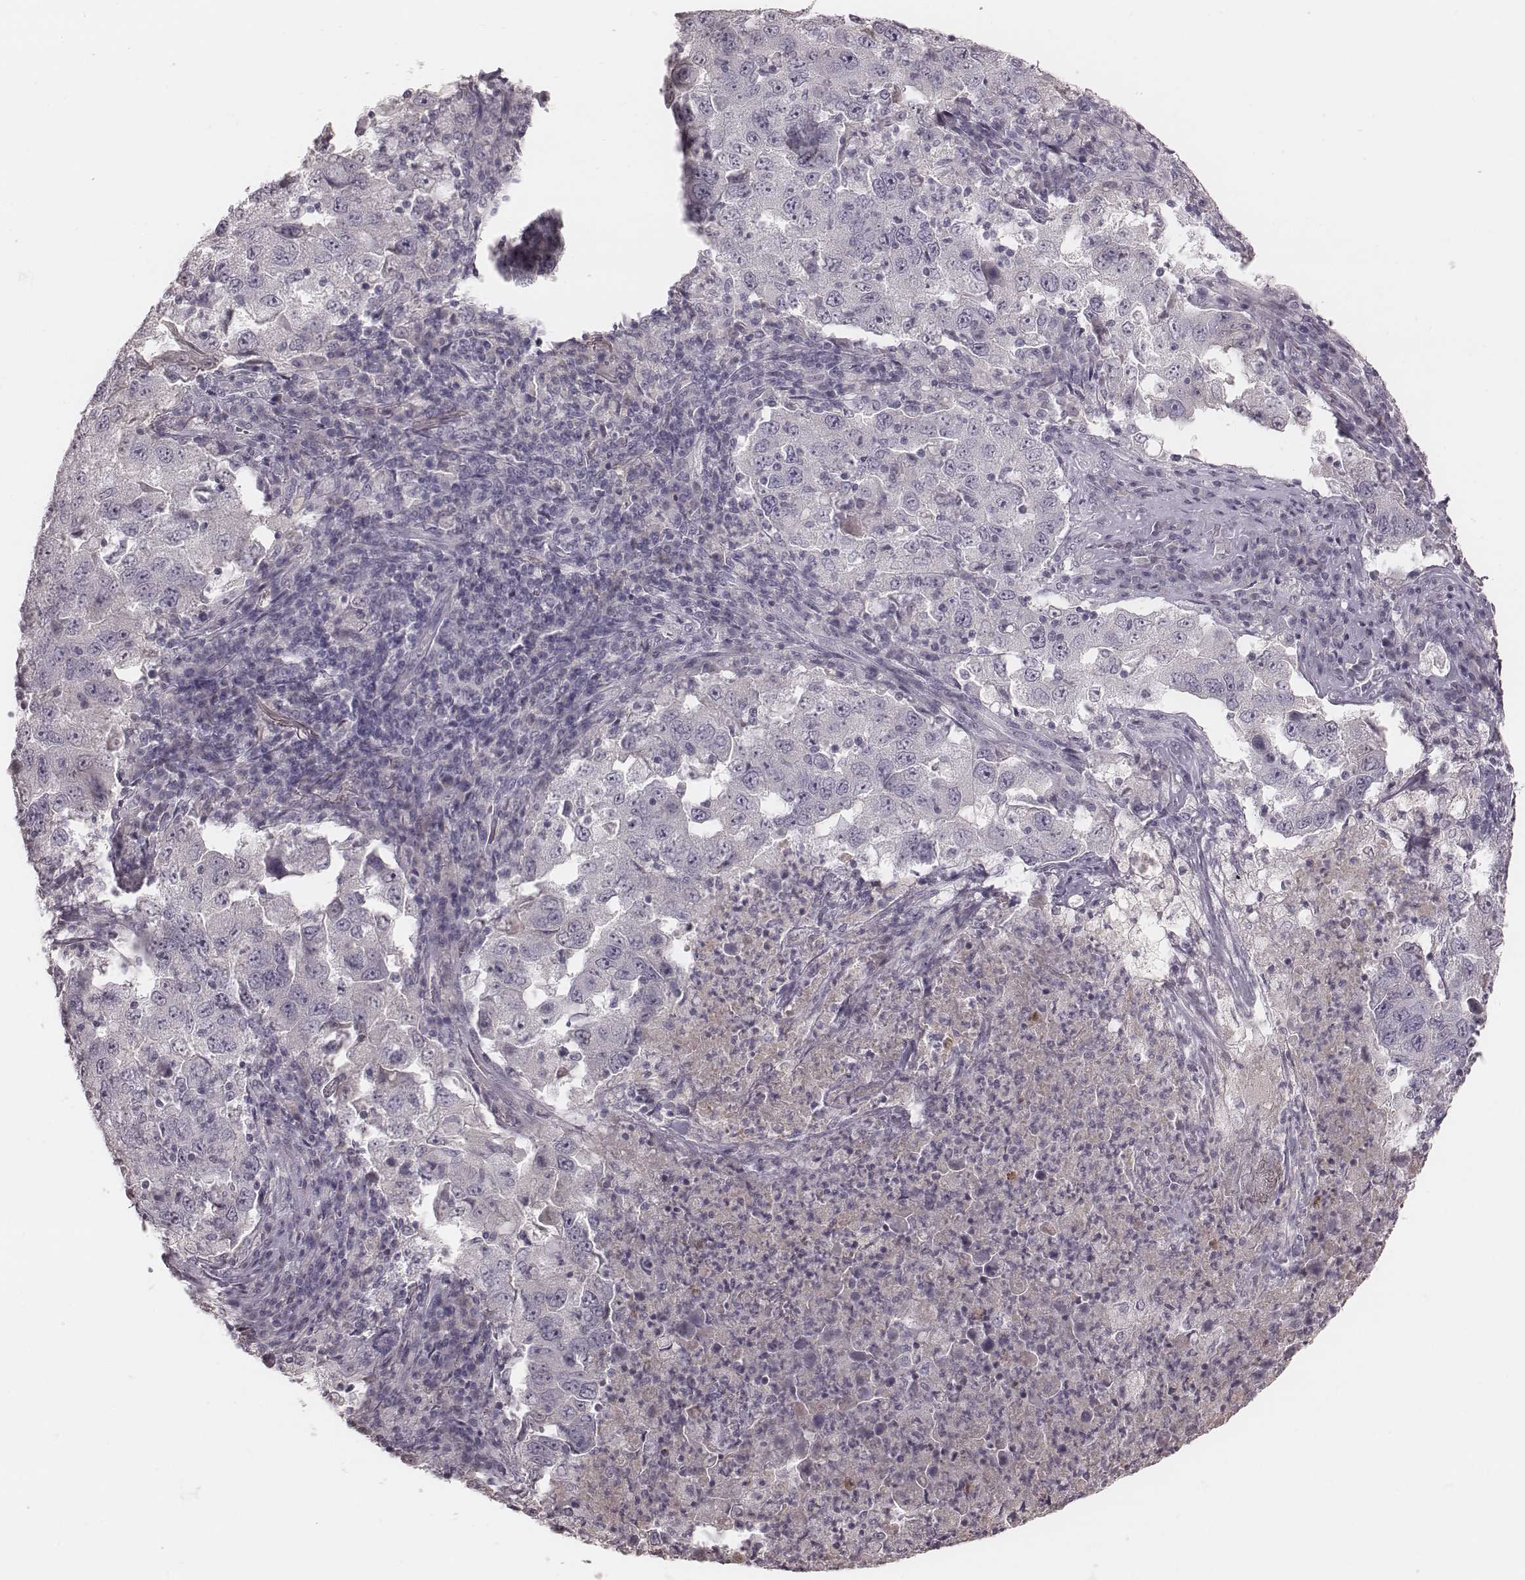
{"staining": {"intensity": "negative", "quantity": "none", "location": "none"}, "tissue": "lung cancer", "cell_type": "Tumor cells", "image_type": "cancer", "snomed": [{"axis": "morphology", "description": "Adenocarcinoma, NOS"}, {"axis": "topography", "description": "Lung"}], "caption": "This photomicrograph is of lung cancer (adenocarcinoma) stained with immunohistochemistry to label a protein in brown with the nuclei are counter-stained blue. There is no staining in tumor cells. The staining was performed using DAB (3,3'-diaminobenzidine) to visualize the protein expression in brown, while the nuclei were stained in blue with hematoxylin (Magnification: 20x).", "gene": "SMIM24", "patient": {"sex": "male", "age": 73}}